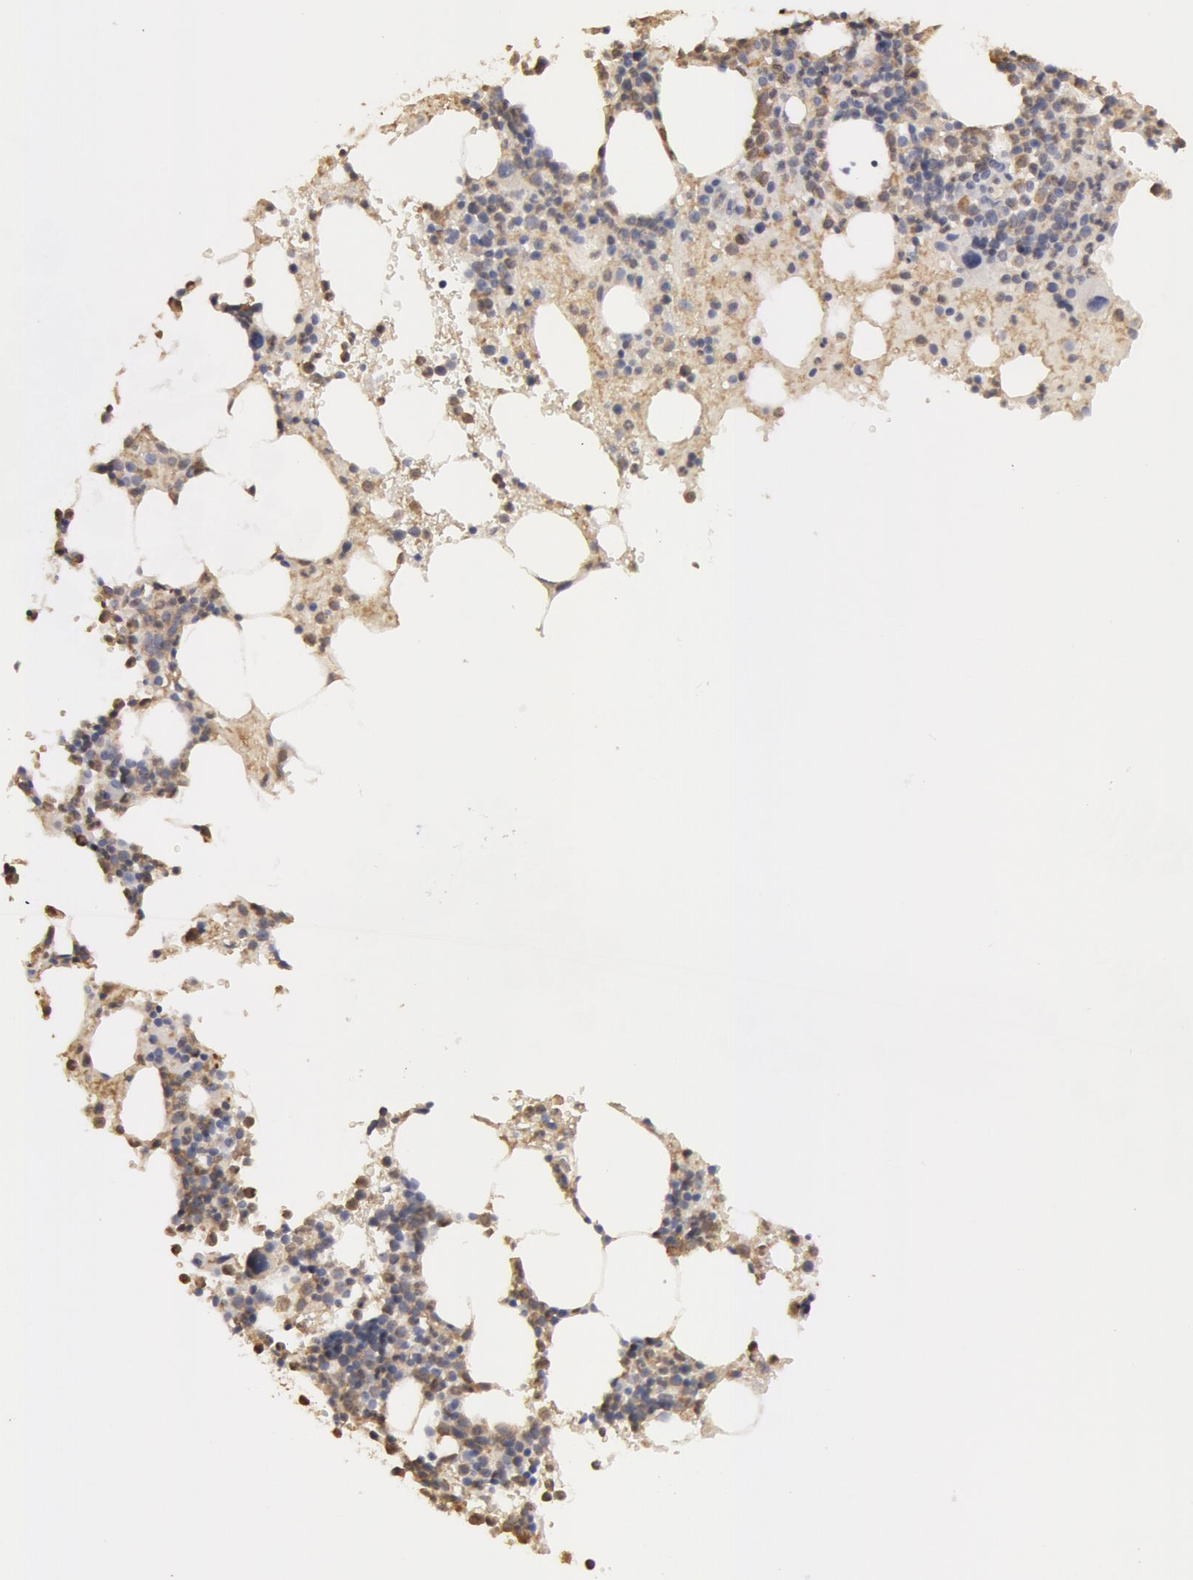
{"staining": {"intensity": "moderate", "quantity": "25%-75%", "location": "cytoplasmic/membranous"}, "tissue": "bone marrow", "cell_type": "Hematopoietic cells", "image_type": "normal", "snomed": [{"axis": "morphology", "description": "Normal tissue, NOS"}, {"axis": "topography", "description": "Bone marrow"}], "caption": "Protein staining of normal bone marrow displays moderate cytoplasmic/membranous positivity in about 25%-75% of hematopoietic cells. Nuclei are stained in blue.", "gene": "CAT", "patient": {"sex": "female", "age": 88}}